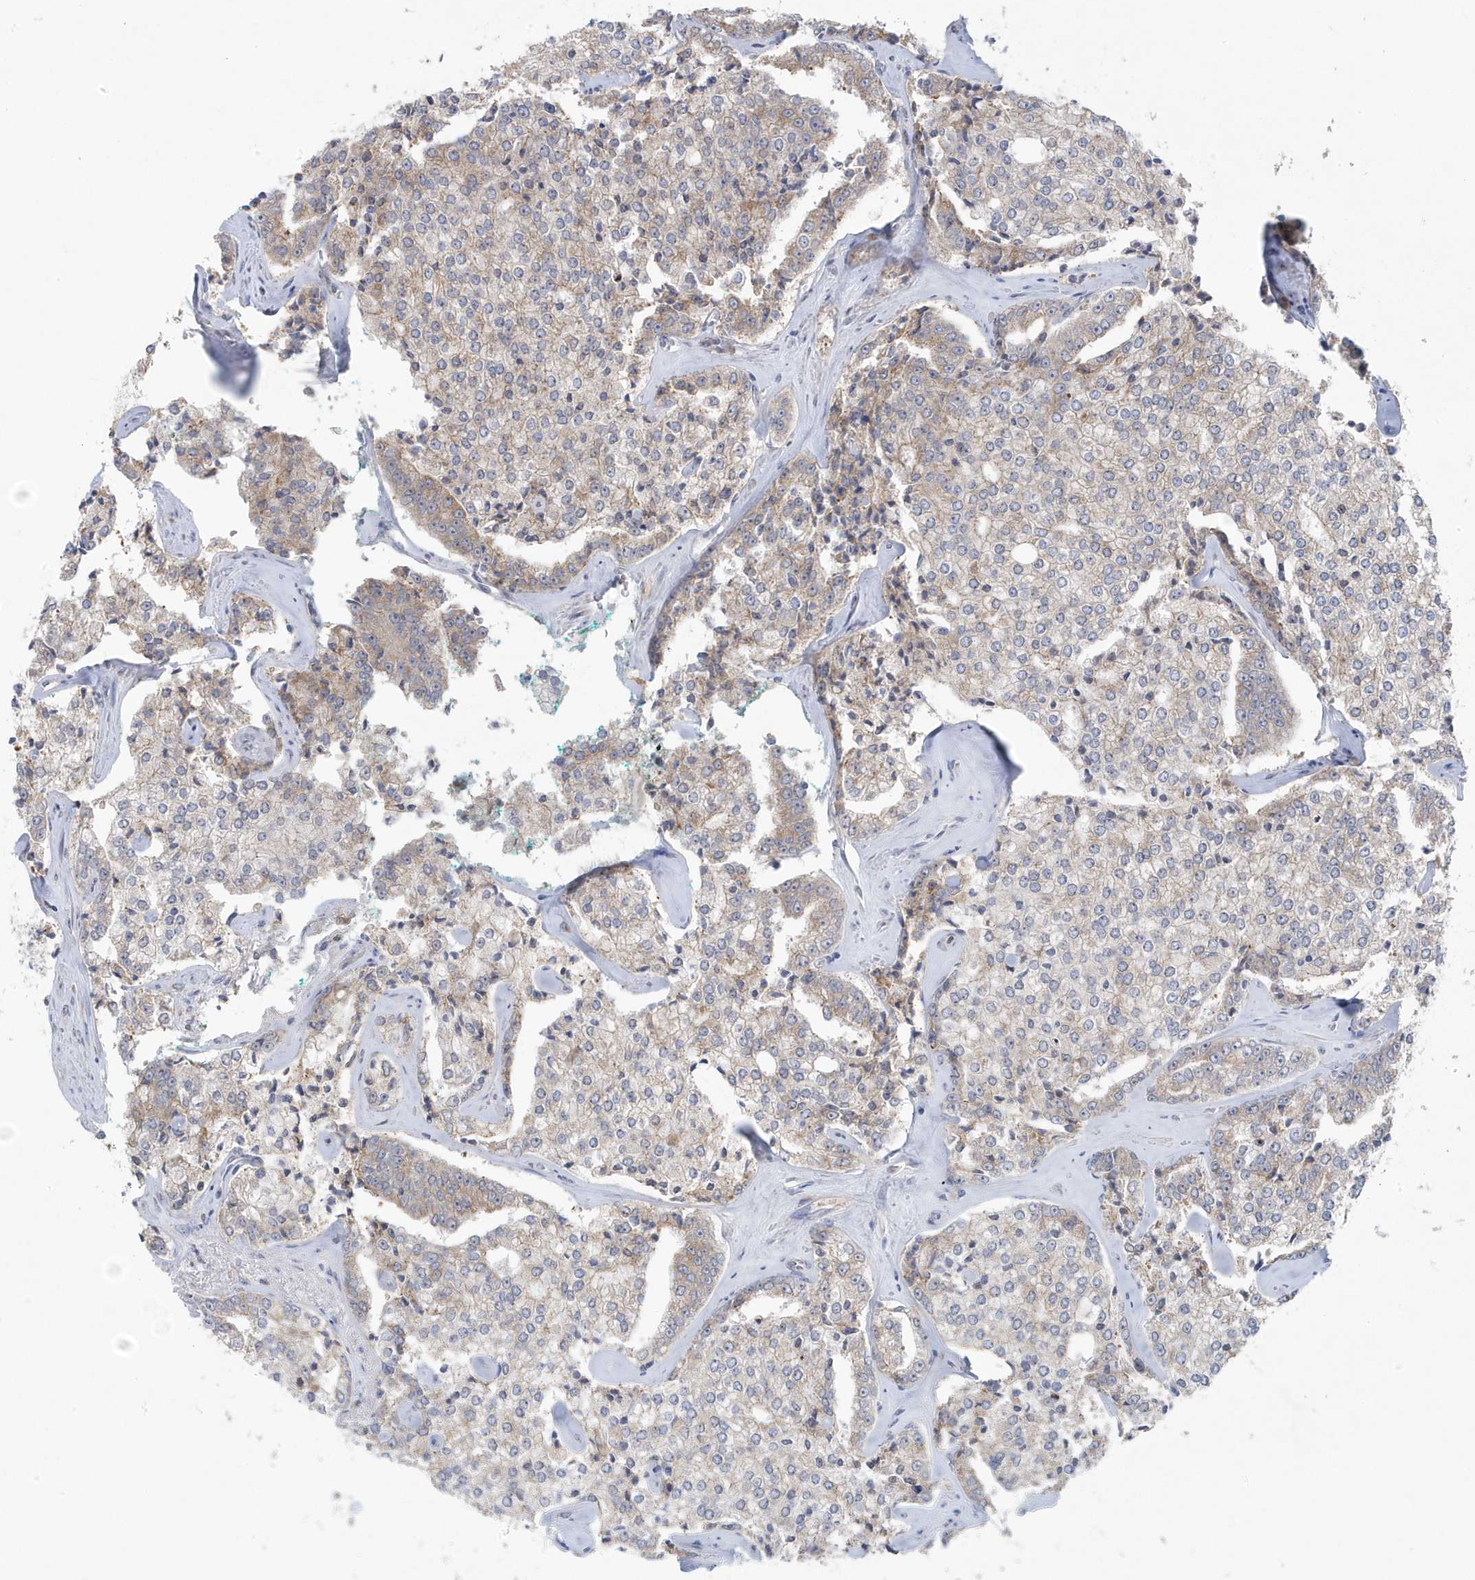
{"staining": {"intensity": "weak", "quantity": "25%-75%", "location": "cytoplasmic/membranous"}, "tissue": "prostate cancer", "cell_type": "Tumor cells", "image_type": "cancer", "snomed": [{"axis": "morphology", "description": "Adenocarcinoma, High grade"}, {"axis": "topography", "description": "Prostate"}], "caption": "Protein staining of prostate adenocarcinoma (high-grade) tissue demonstrates weak cytoplasmic/membranous positivity in about 25%-75% of tumor cells. The staining was performed using DAB (3,3'-diaminobenzidine), with brown indicating positive protein expression. Nuclei are stained blue with hematoxylin.", "gene": "ZNF654", "patient": {"sex": "male", "age": 71}}